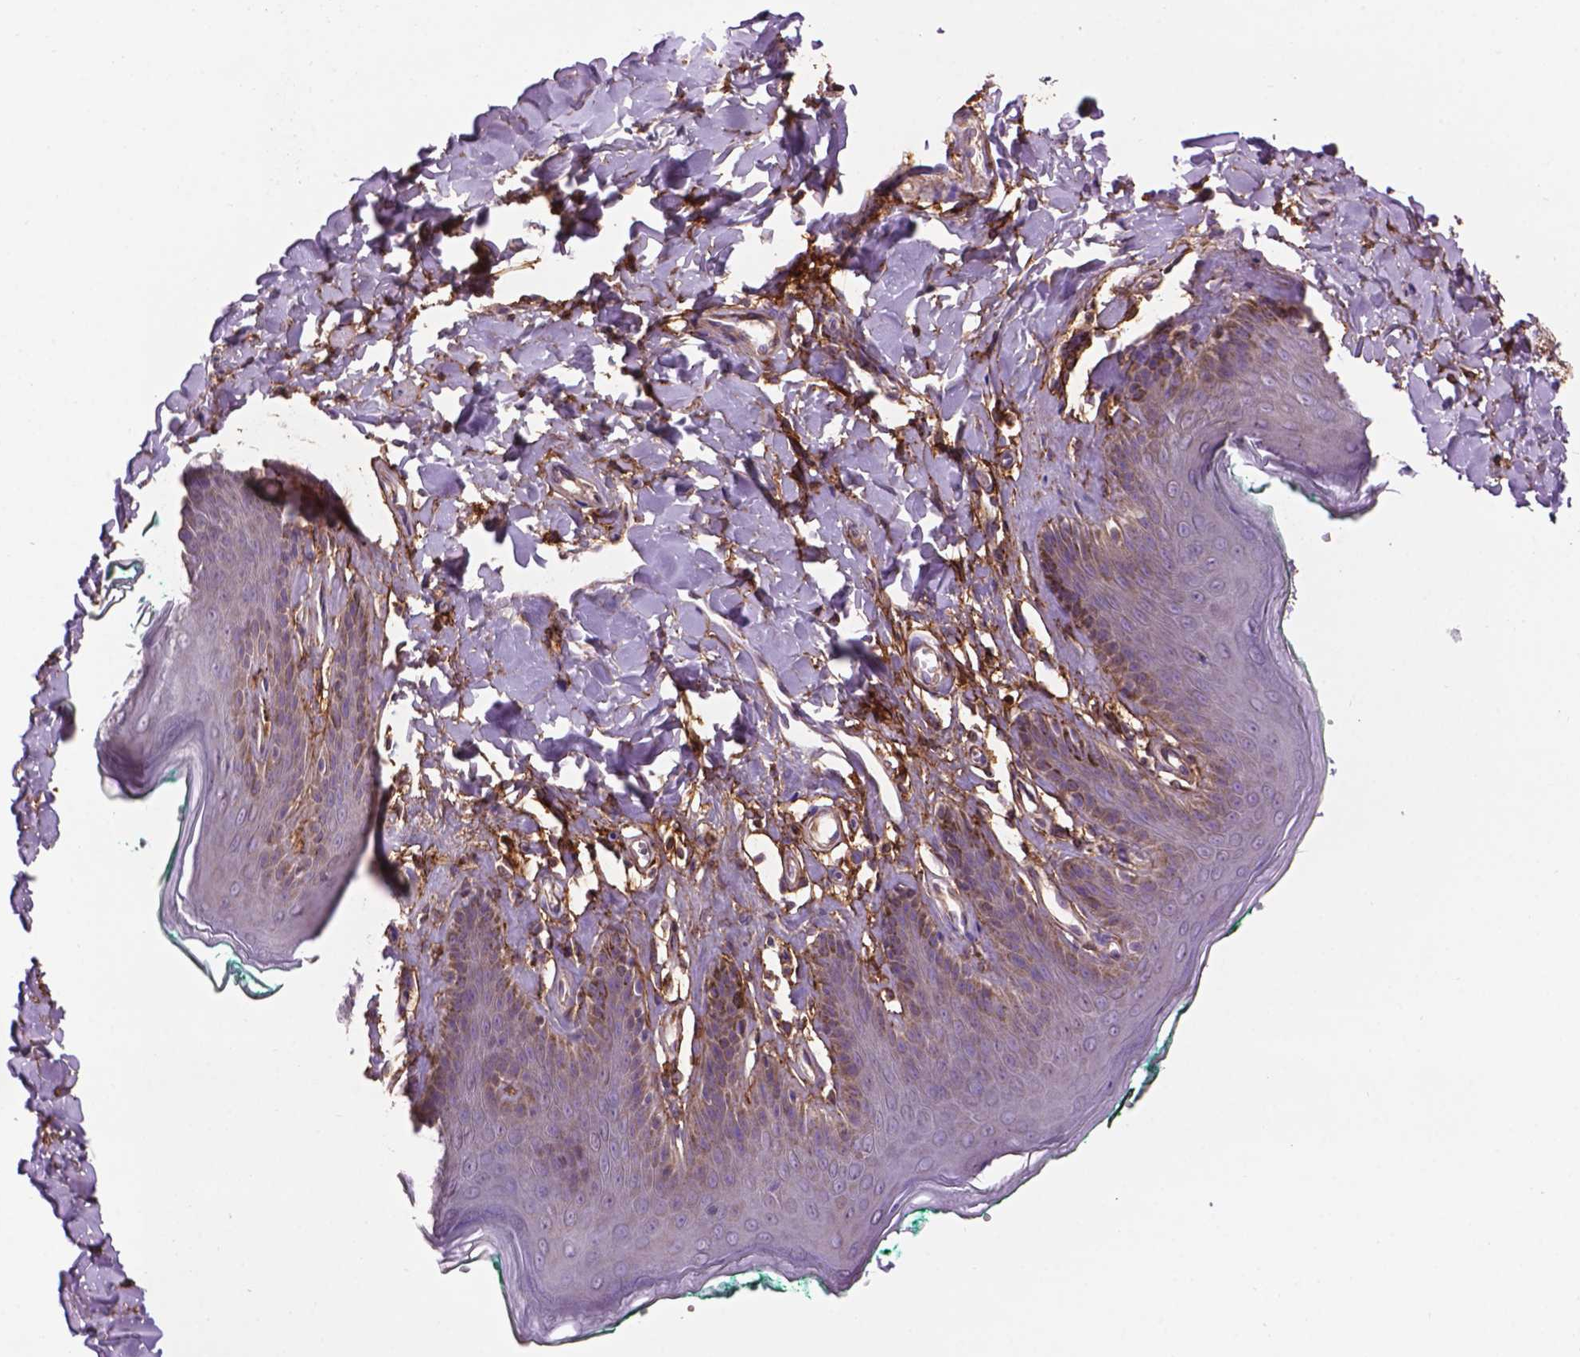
{"staining": {"intensity": "negative", "quantity": "none", "location": "none"}, "tissue": "skin", "cell_type": "Epidermal cells", "image_type": "normal", "snomed": [{"axis": "morphology", "description": "Normal tissue, NOS"}, {"axis": "topography", "description": "Vulva"}, {"axis": "topography", "description": "Peripheral nerve tissue"}], "caption": "The immunohistochemistry (IHC) image has no significant staining in epidermal cells of skin.", "gene": "LRRC3C", "patient": {"sex": "female", "age": 66}}